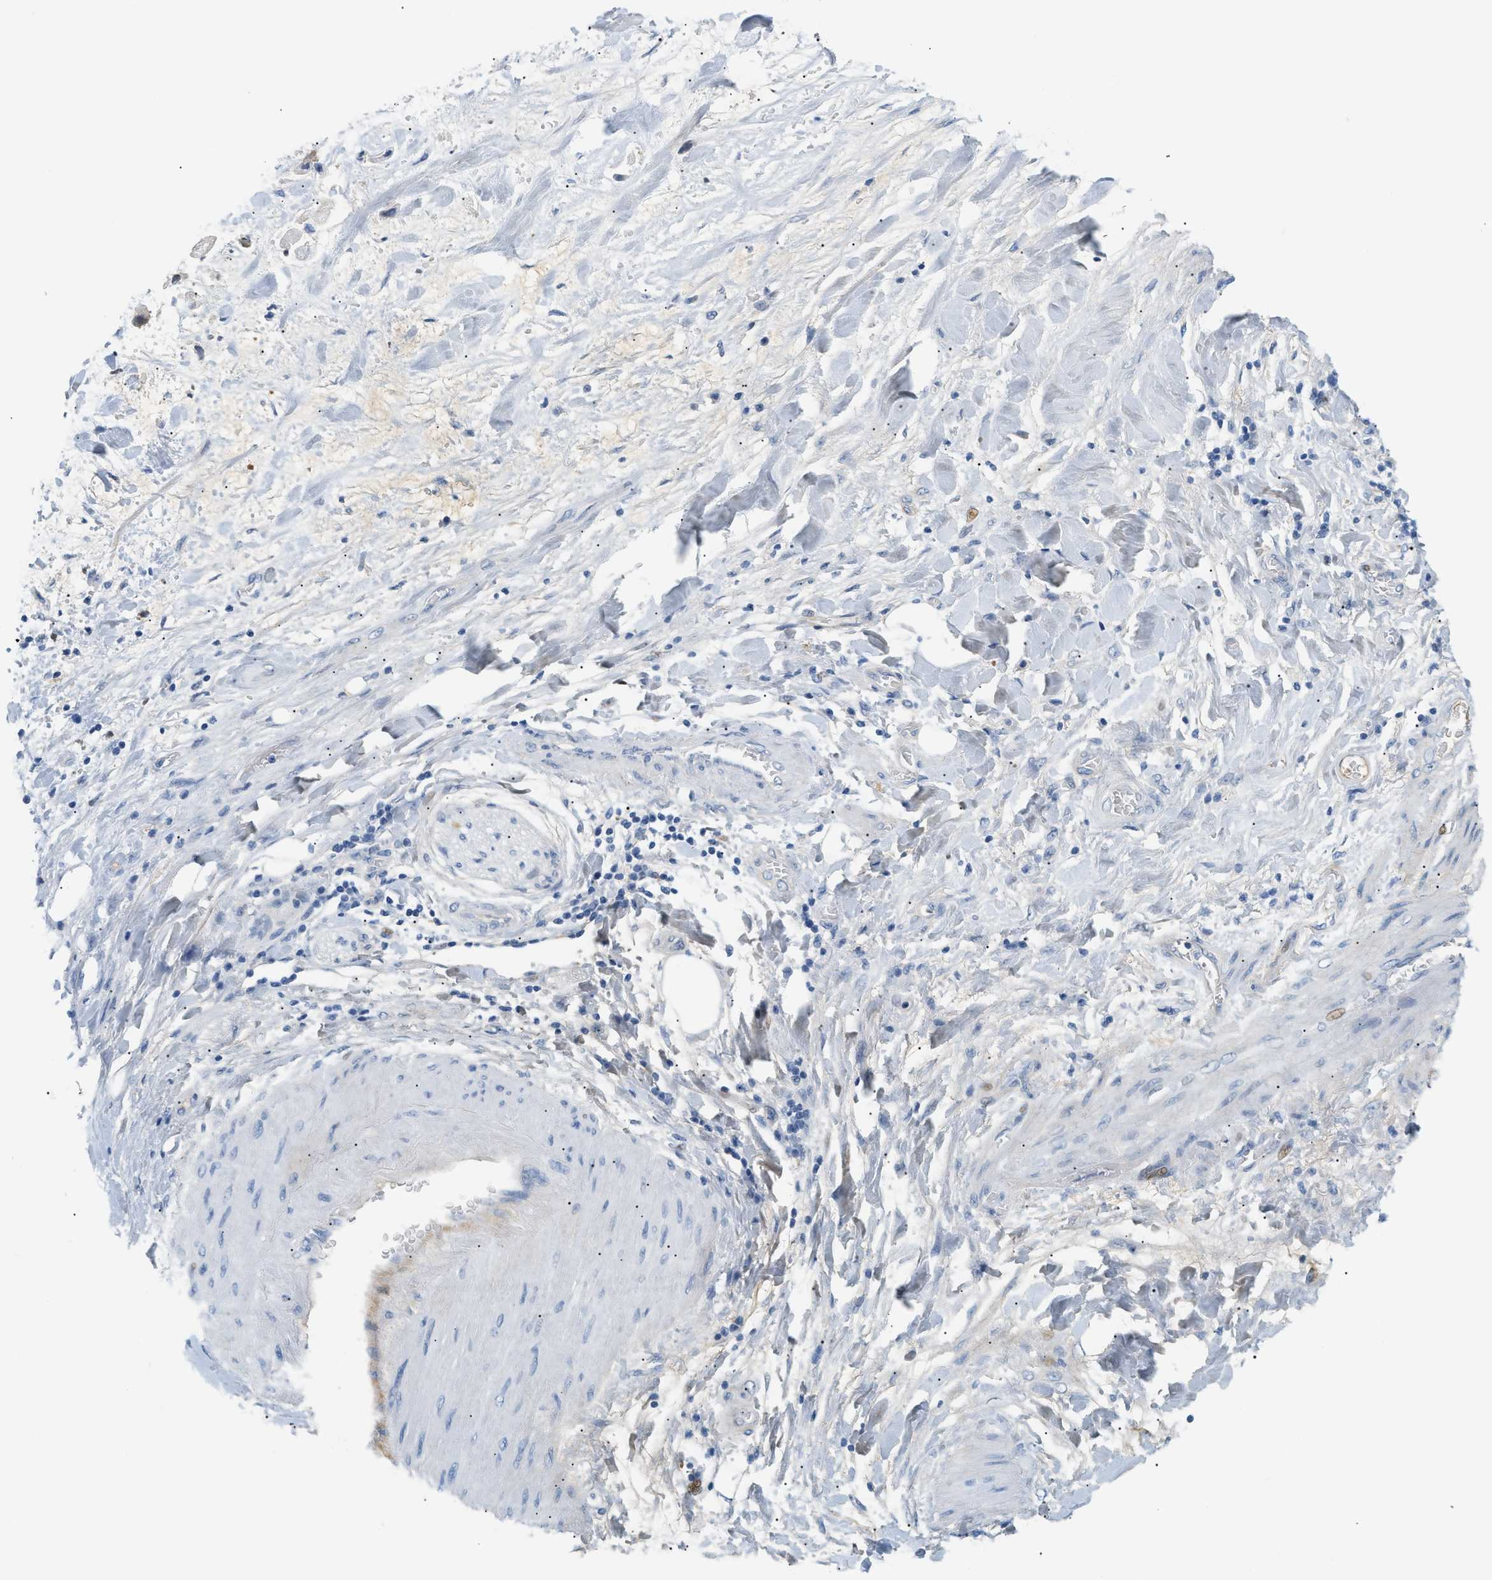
{"staining": {"intensity": "negative", "quantity": "none", "location": "none"}, "tissue": "adipose tissue", "cell_type": "Adipocytes", "image_type": "normal", "snomed": [{"axis": "morphology", "description": "Normal tissue, NOS"}, {"axis": "morphology", "description": "Cholangiocarcinoma"}, {"axis": "topography", "description": "Liver"}, {"axis": "topography", "description": "Peripheral nerve tissue"}], "caption": "A high-resolution micrograph shows IHC staining of benign adipose tissue, which shows no significant staining in adipocytes. Nuclei are stained in blue.", "gene": "CFH", "patient": {"sex": "male", "age": 50}}